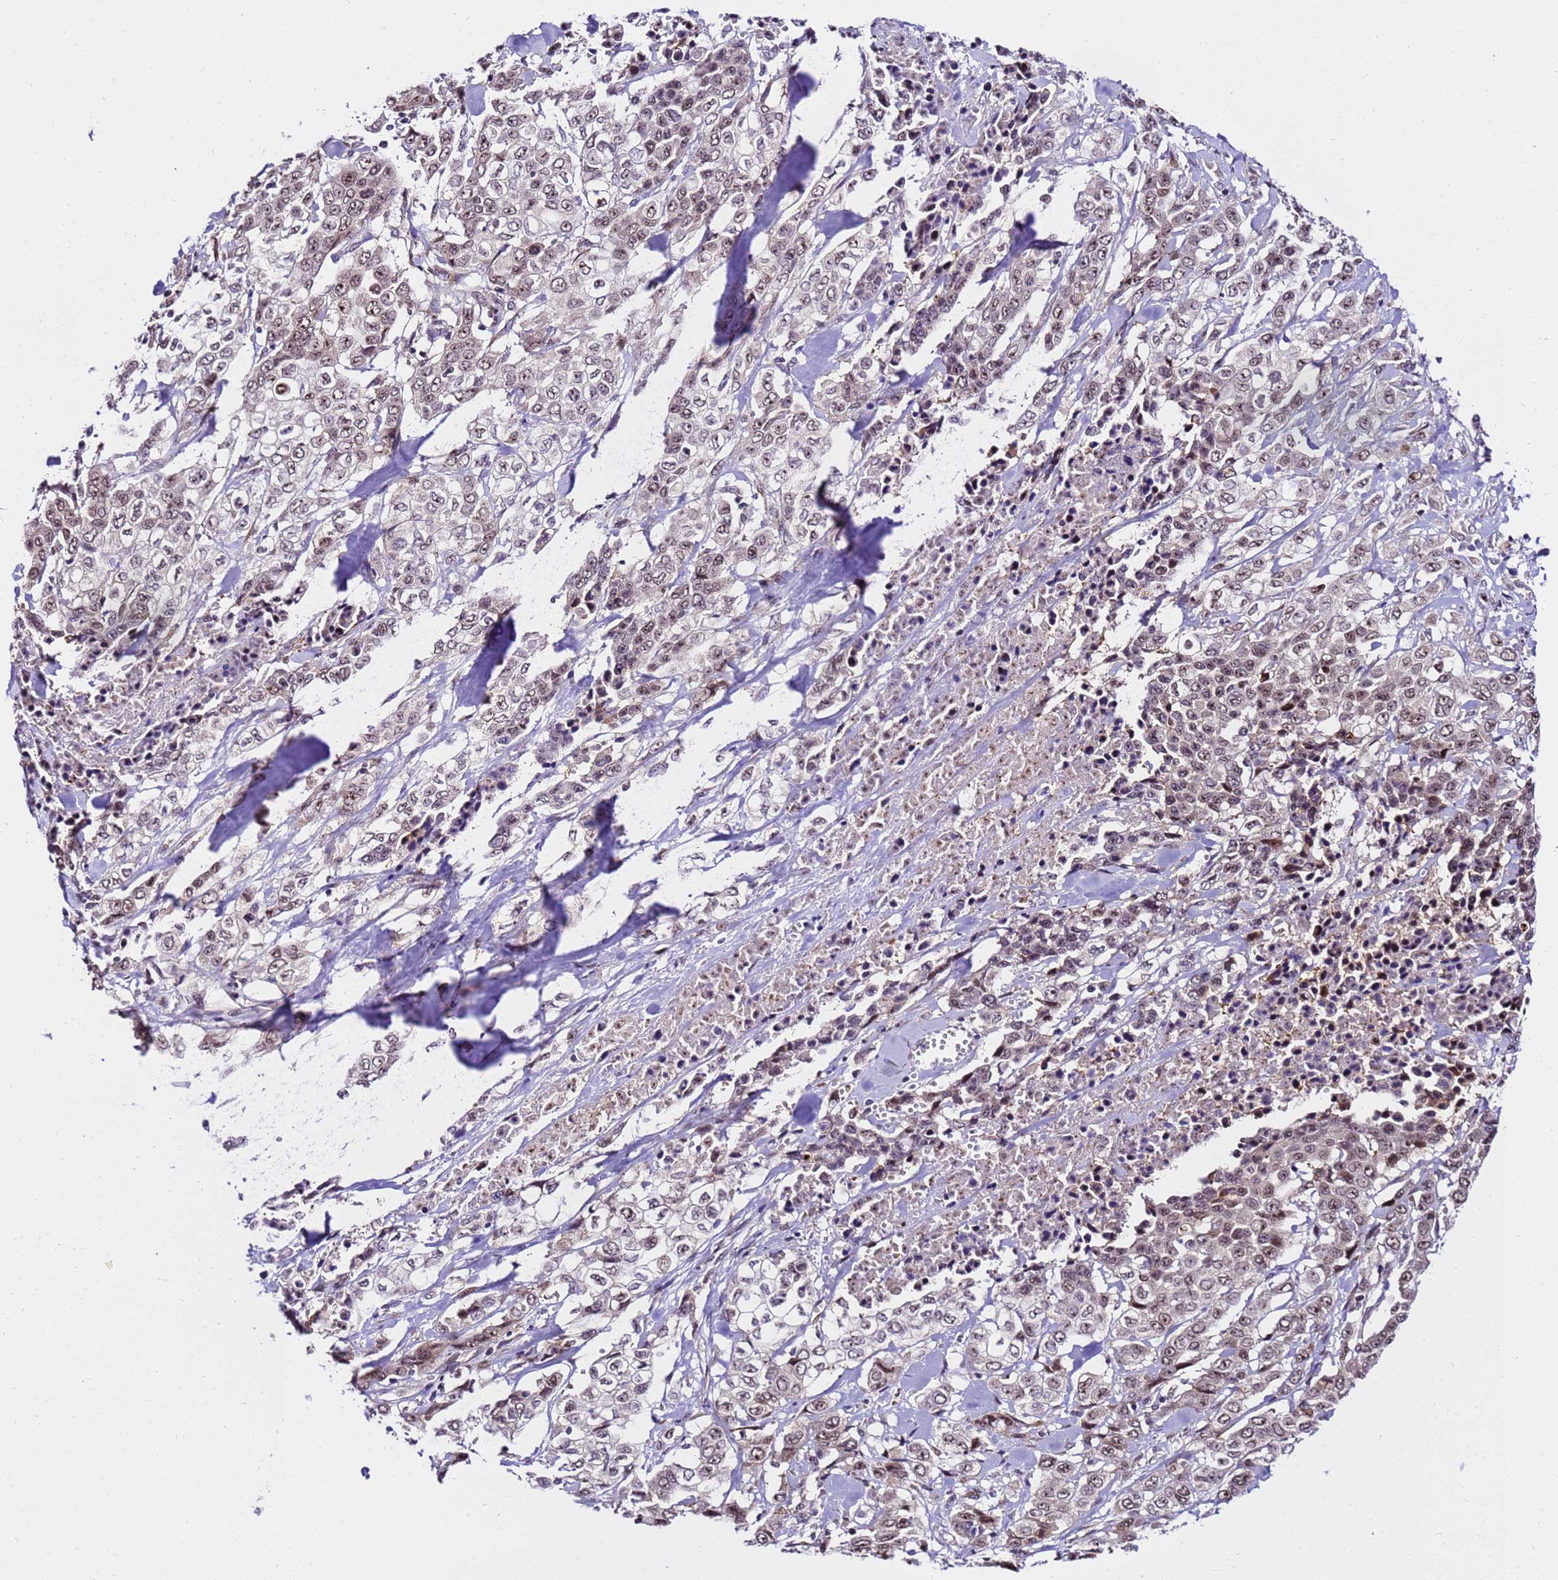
{"staining": {"intensity": "moderate", "quantity": ">75%", "location": "nuclear"}, "tissue": "stomach cancer", "cell_type": "Tumor cells", "image_type": "cancer", "snomed": [{"axis": "morphology", "description": "Adenocarcinoma, NOS"}, {"axis": "topography", "description": "Stomach, upper"}], "caption": "Adenocarcinoma (stomach) stained with DAB IHC demonstrates medium levels of moderate nuclear expression in approximately >75% of tumor cells.", "gene": "SLX4IP", "patient": {"sex": "male", "age": 62}}